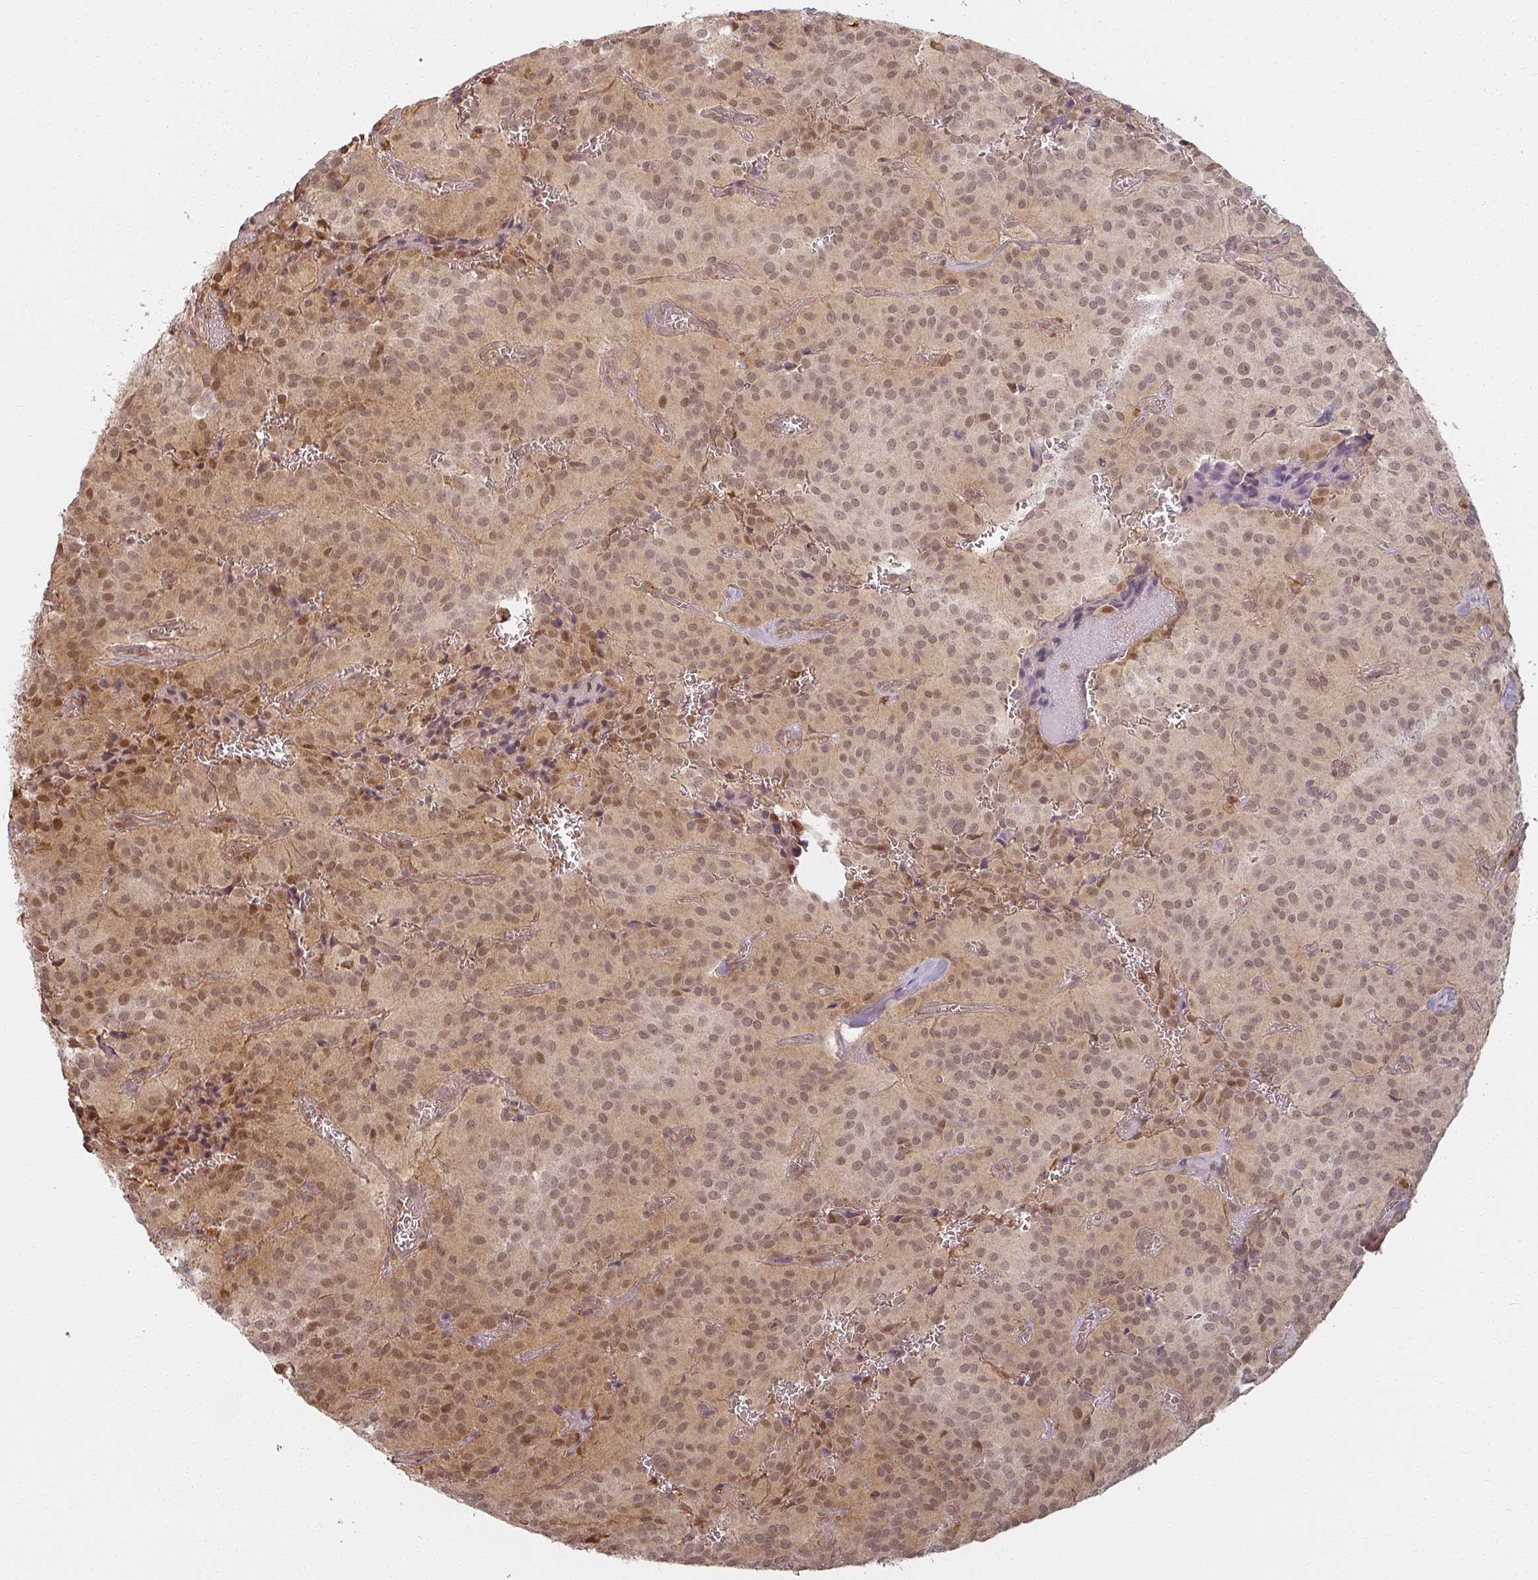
{"staining": {"intensity": "moderate", "quantity": ">75%", "location": "cytoplasmic/membranous,nuclear"}, "tissue": "glioma", "cell_type": "Tumor cells", "image_type": "cancer", "snomed": [{"axis": "morphology", "description": "Glioma, malignant, Low grade"}, {"axis": "topography", "description": "Brain"}], "caption": "Glioma stained with a protein marker shows moderate staining in tumor cells.", "gene": "MED19", "patient": {"sex": "male", "age": 42}}